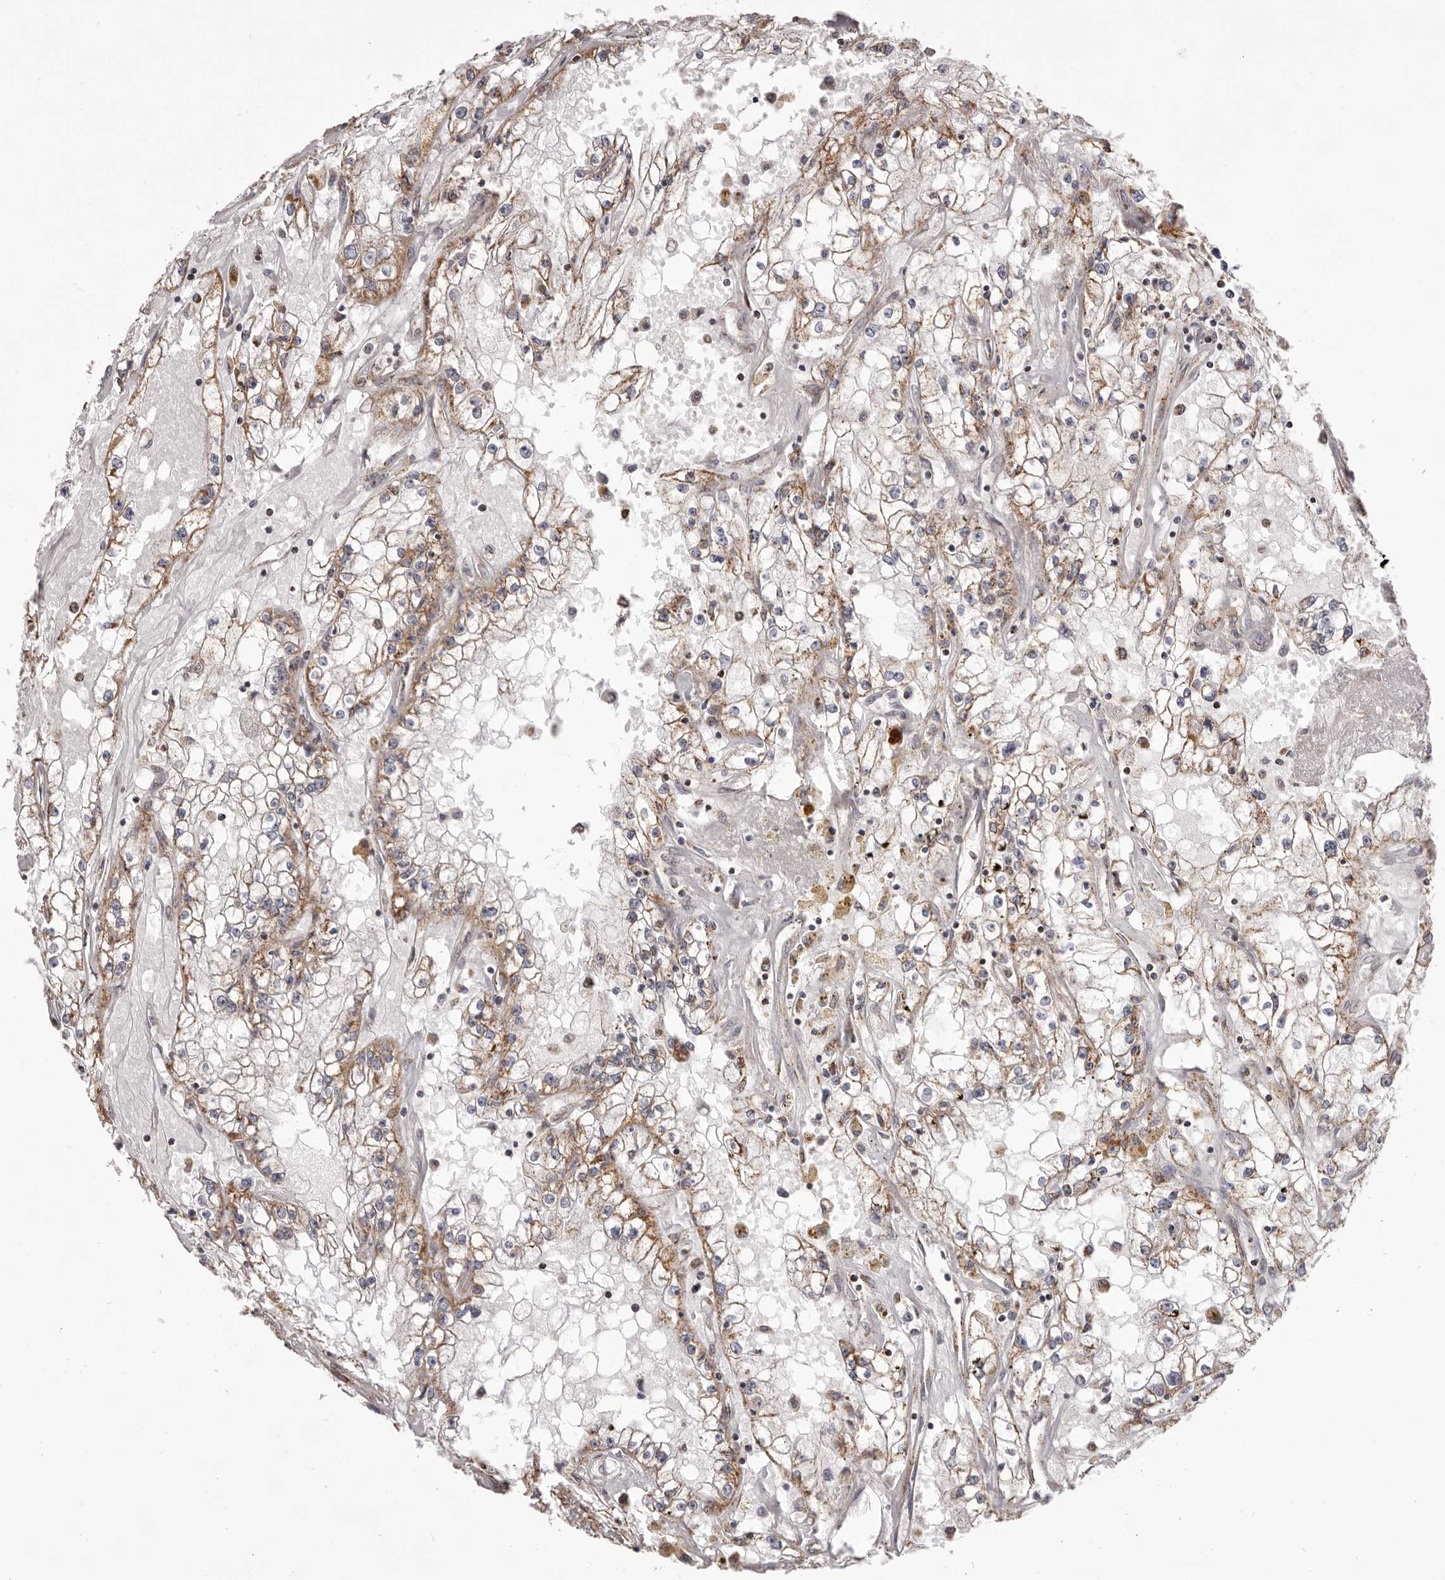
{"staining": {"intensity": "weak", "quantity": "<25%", "location": "cytoplasmic/membranous"}, "tissue": "renal cancer", "cell_type": "Tumor cells", "image_type": "cancer", "snomed": [{"axis": "morphology", "description": "Adenocarcinoma, NOS"}, {"axis": "topography", "description": "Kidney"}], "caption": "Protein analysis of renal adenocarcinoma exhibits no significant positivity in tumor cells.", "gene": "CHRM2", "patient": {"sex": "male", "age": 56}}